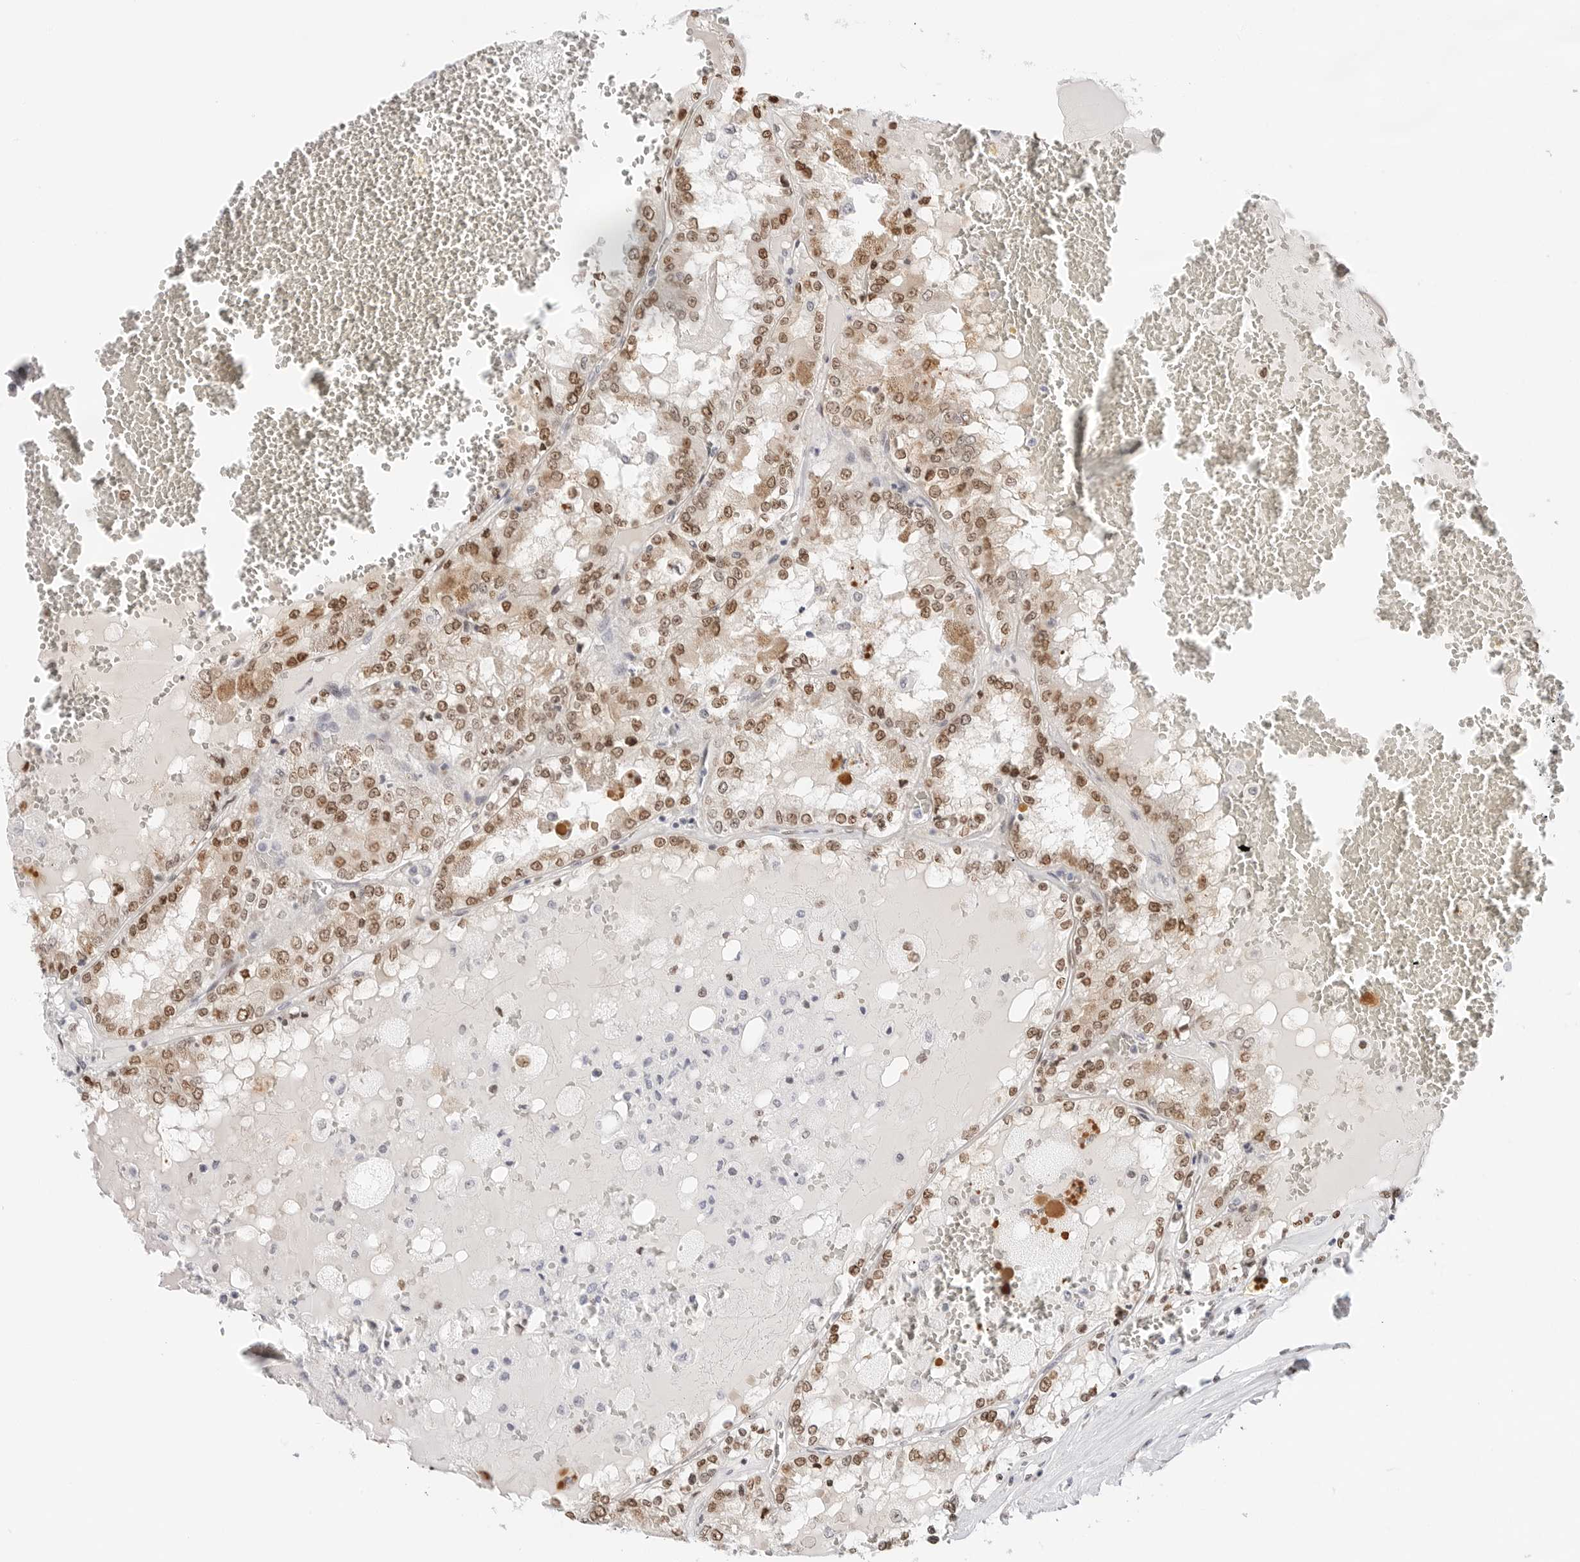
{"staining": {"intensity": "moderate", "quantity": ">75%", "location": "nuclear"}, "tissue": "renal cancer", "cell_type": "Tumor cells", "image_type": "cancer", "snomed": [{"axis": "morphology", "description": "Adenocarcinoma, NOS"}, {"axis": "topography", "description": "Kidney"}], "caption": "This image demonstrates renal adenocarcinoma stained with immunohistochemistry (IHC) to label a protein in brown. The nuclear of tumor cells show moderate positivity for the protein. Nuclei are counter-stained blue.", "gene": "SPIDR", "patient": {"sex": "female", "age": 56}}